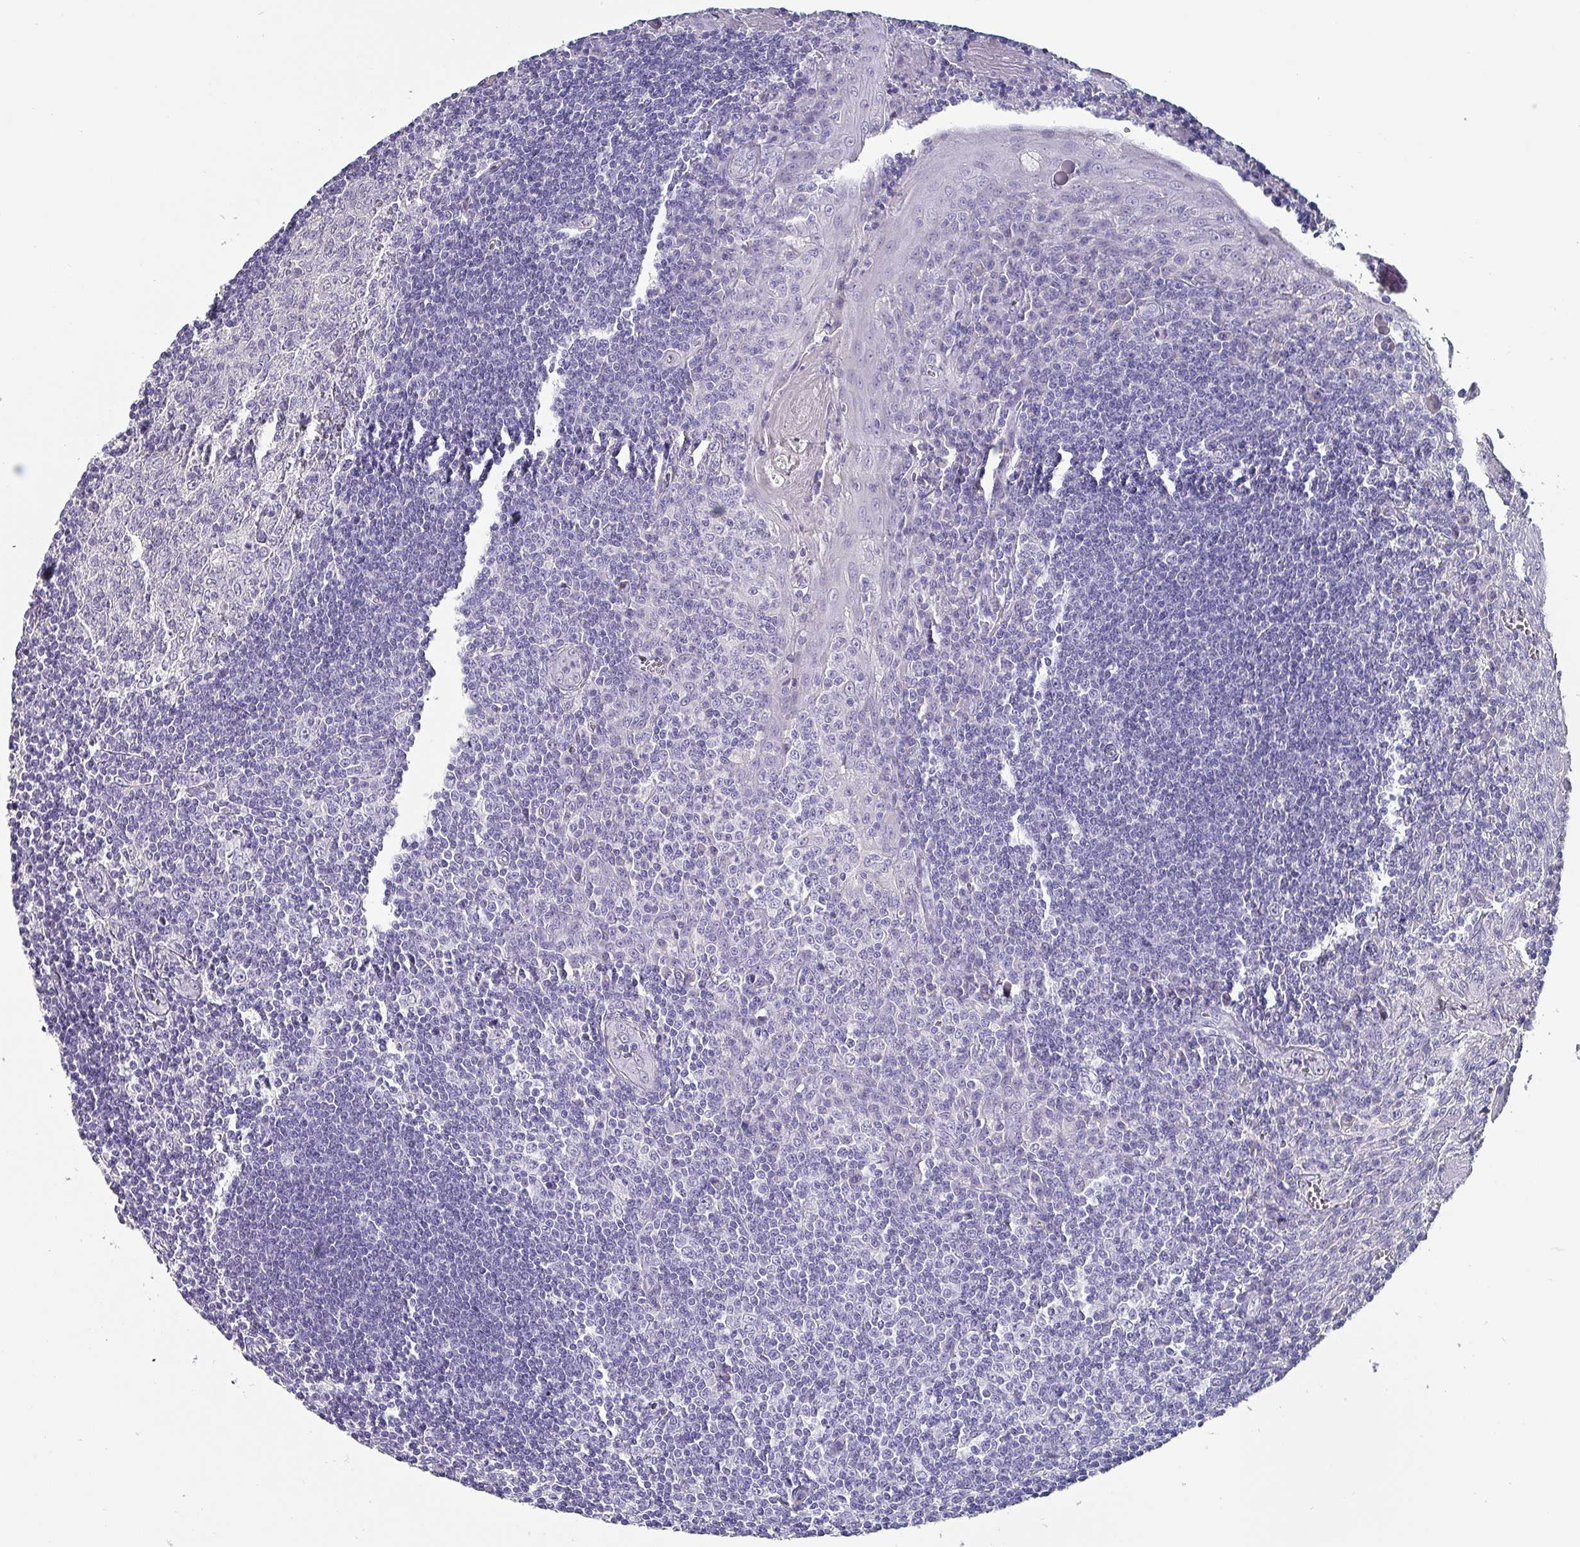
{"staining": {"intensity": "negative", "quantity": "none", "location": "none"}, "tissue": "tonsil", "cell_type": "Germinal center cells", "image_type": "normal", "snomed": [{"axis": "morphology", "description": "Normal tissue, NOS"}, {"axis": "topography", "description": "Tonsil"}], "caption": "Immunohistochemical staining of unremarkable human tonsil reveals no significant expression in germinal center cells. (Immunohistochemistry (ihc), brightfield microscopy, high magnification).", "gene": "INS", "patient": {"sex": "male", "age": 27}}